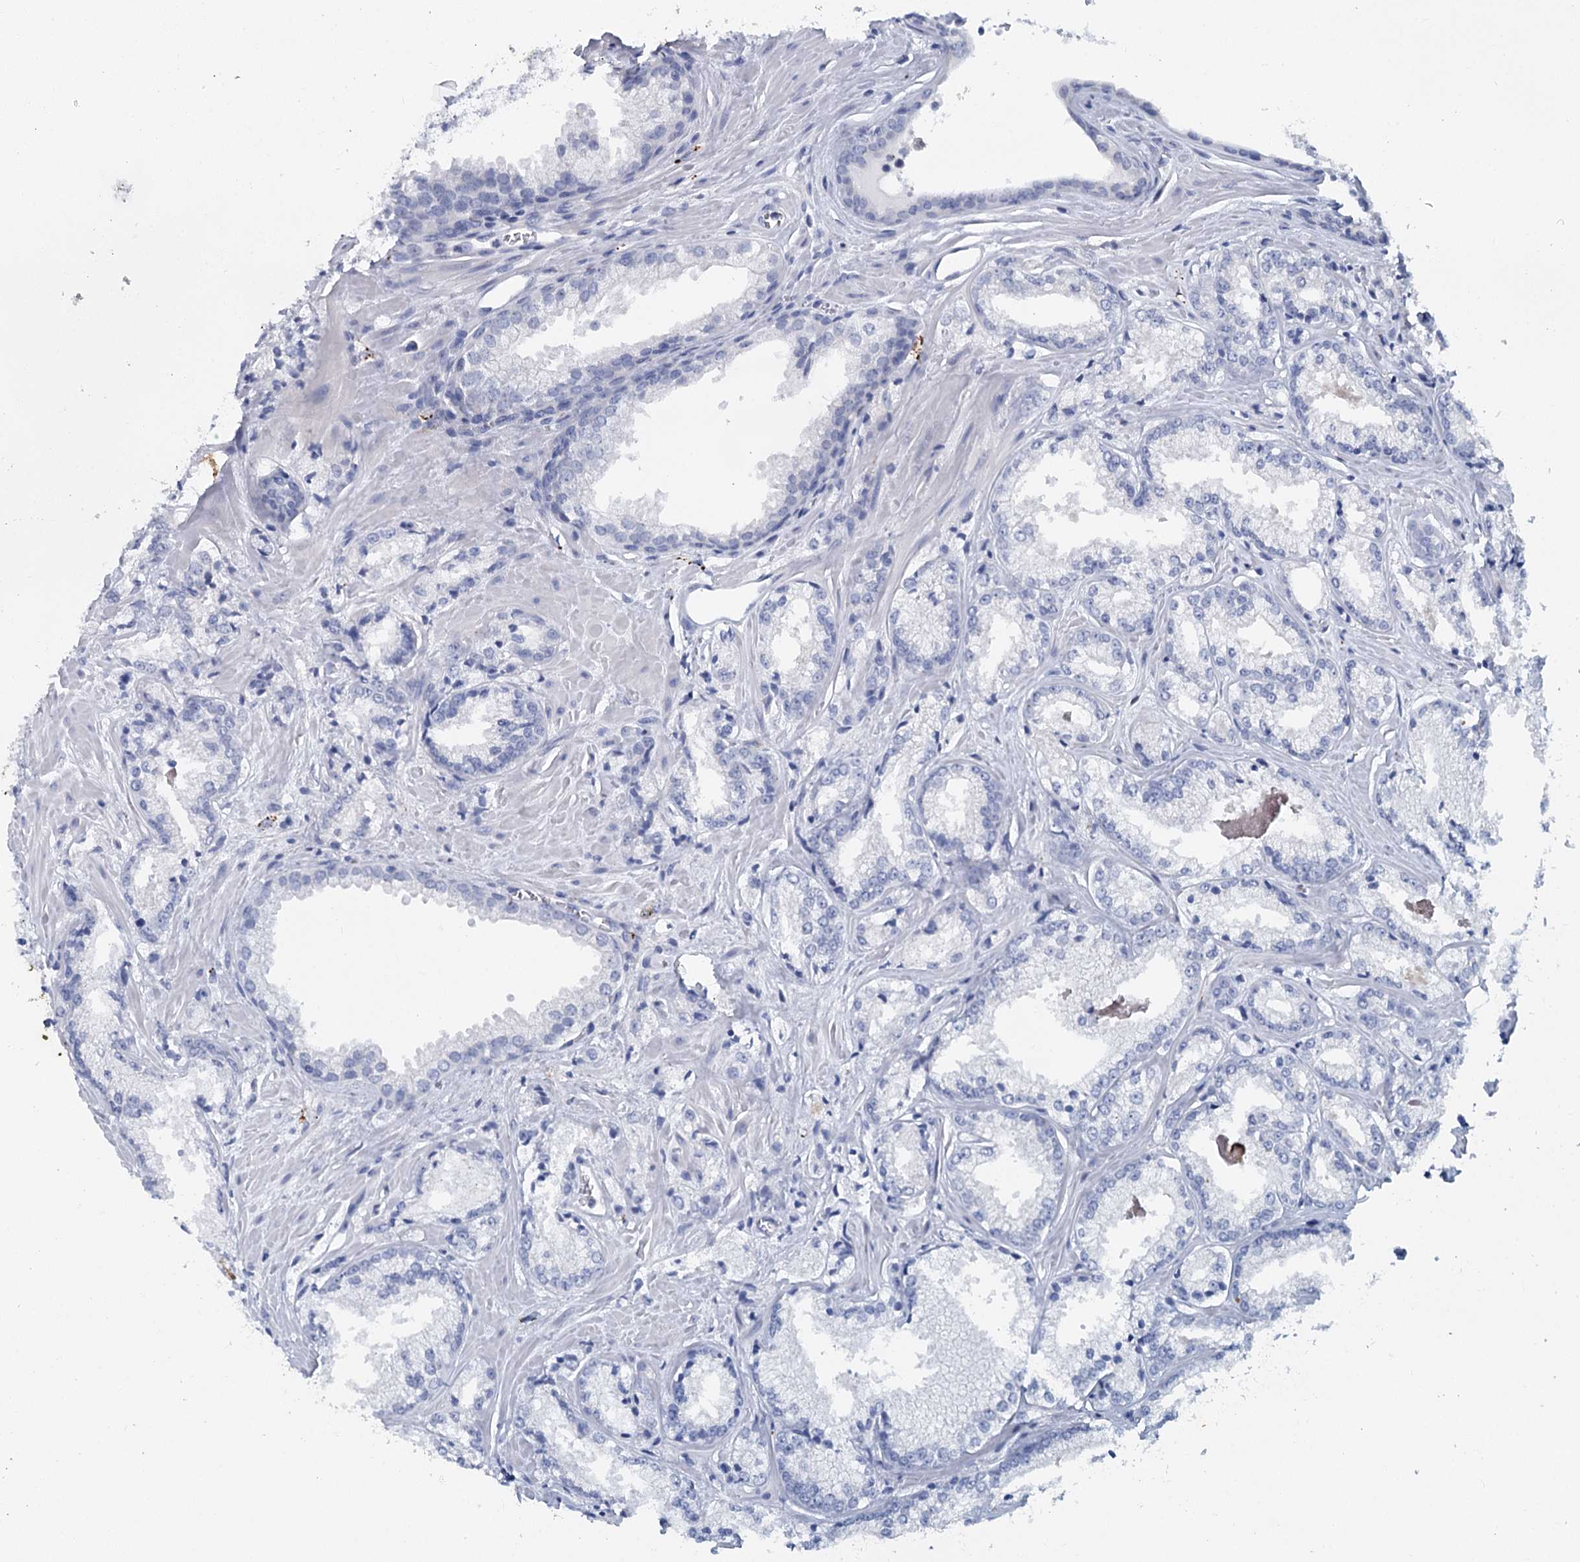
{"staining": {"intensity": "negative", "quantity": "none", "location": "none"}, "tissue": "prostate cancer", "cell_type": "Tumor cells", "image_type": "cancer", "snomed": [{"axis": "morphology", "description": "Adenocarcinoma, Low grade"}, {"axis": "topography", "description": "Prostate"}], "caption": "This is an immunohistochemistry (IHC) image of human prostate cancer (adenocarcinoma (low-grade)). There is no positivity in tumor cells.", "gene": "METTL7B", "patient": {"sex": "male", "age": 47}}